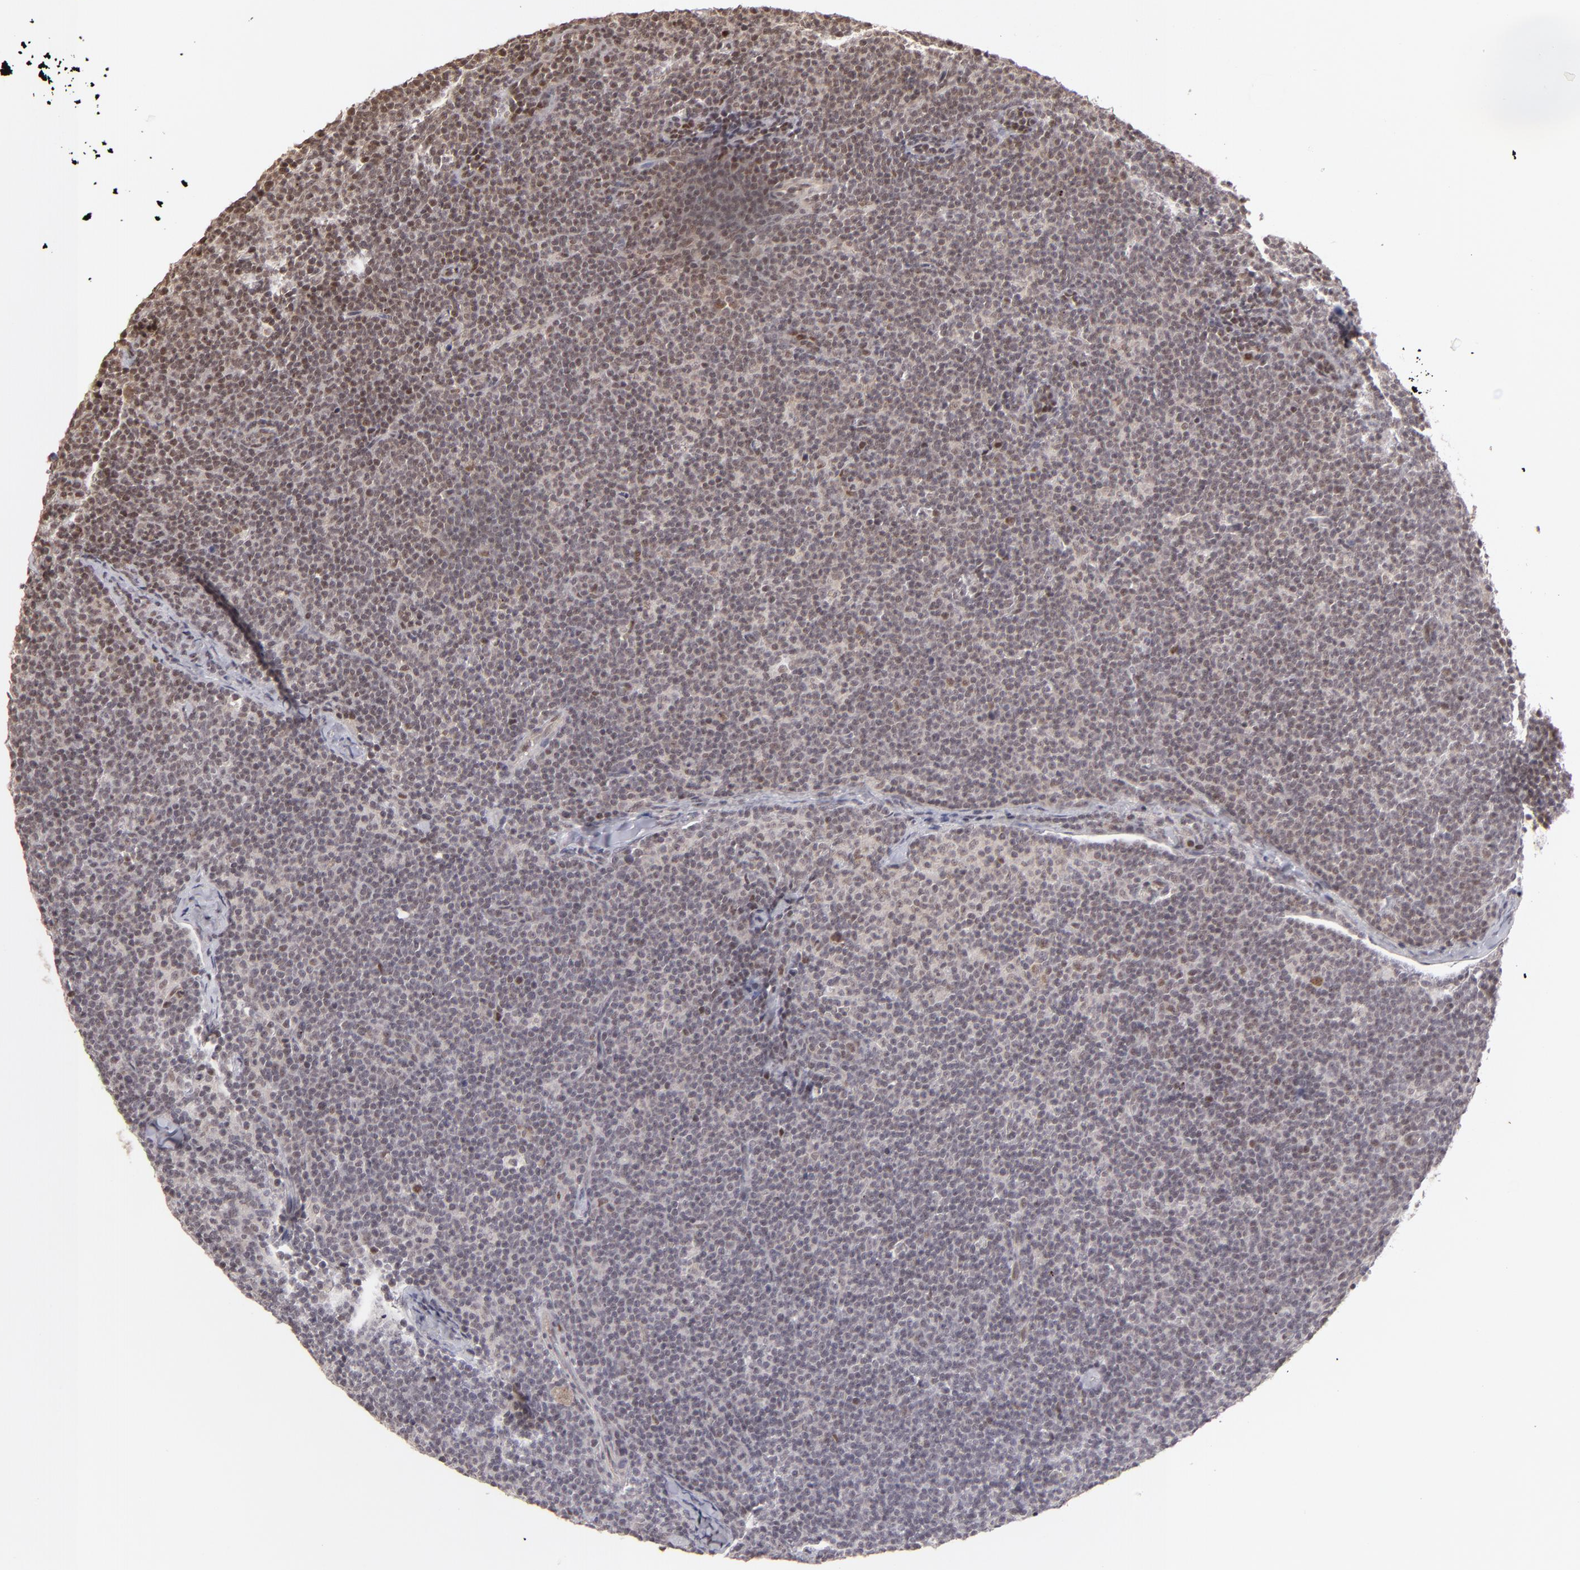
{"staining": {"intensity": "weak", "quantity": "25%-75%", "location": "nuclear"}, "tissue": "lymphoma", "cell_type": "Tumor cells", "image_type": "cancer", "snomed": [{"axis": "morphology", "description": "Malignant lymphoma, non-Hodgkin's type, High grade"}, {"axis": "topography", "description": "Lymph node"}], "caption": "Immunohistochemistry (IHC) of human lymphoma demonstrates low levels of weak nuclear positivity in about 25%-75% of tumor cells.", "gene": "RARB", "patient": {"sex": "female", "age": 58}}